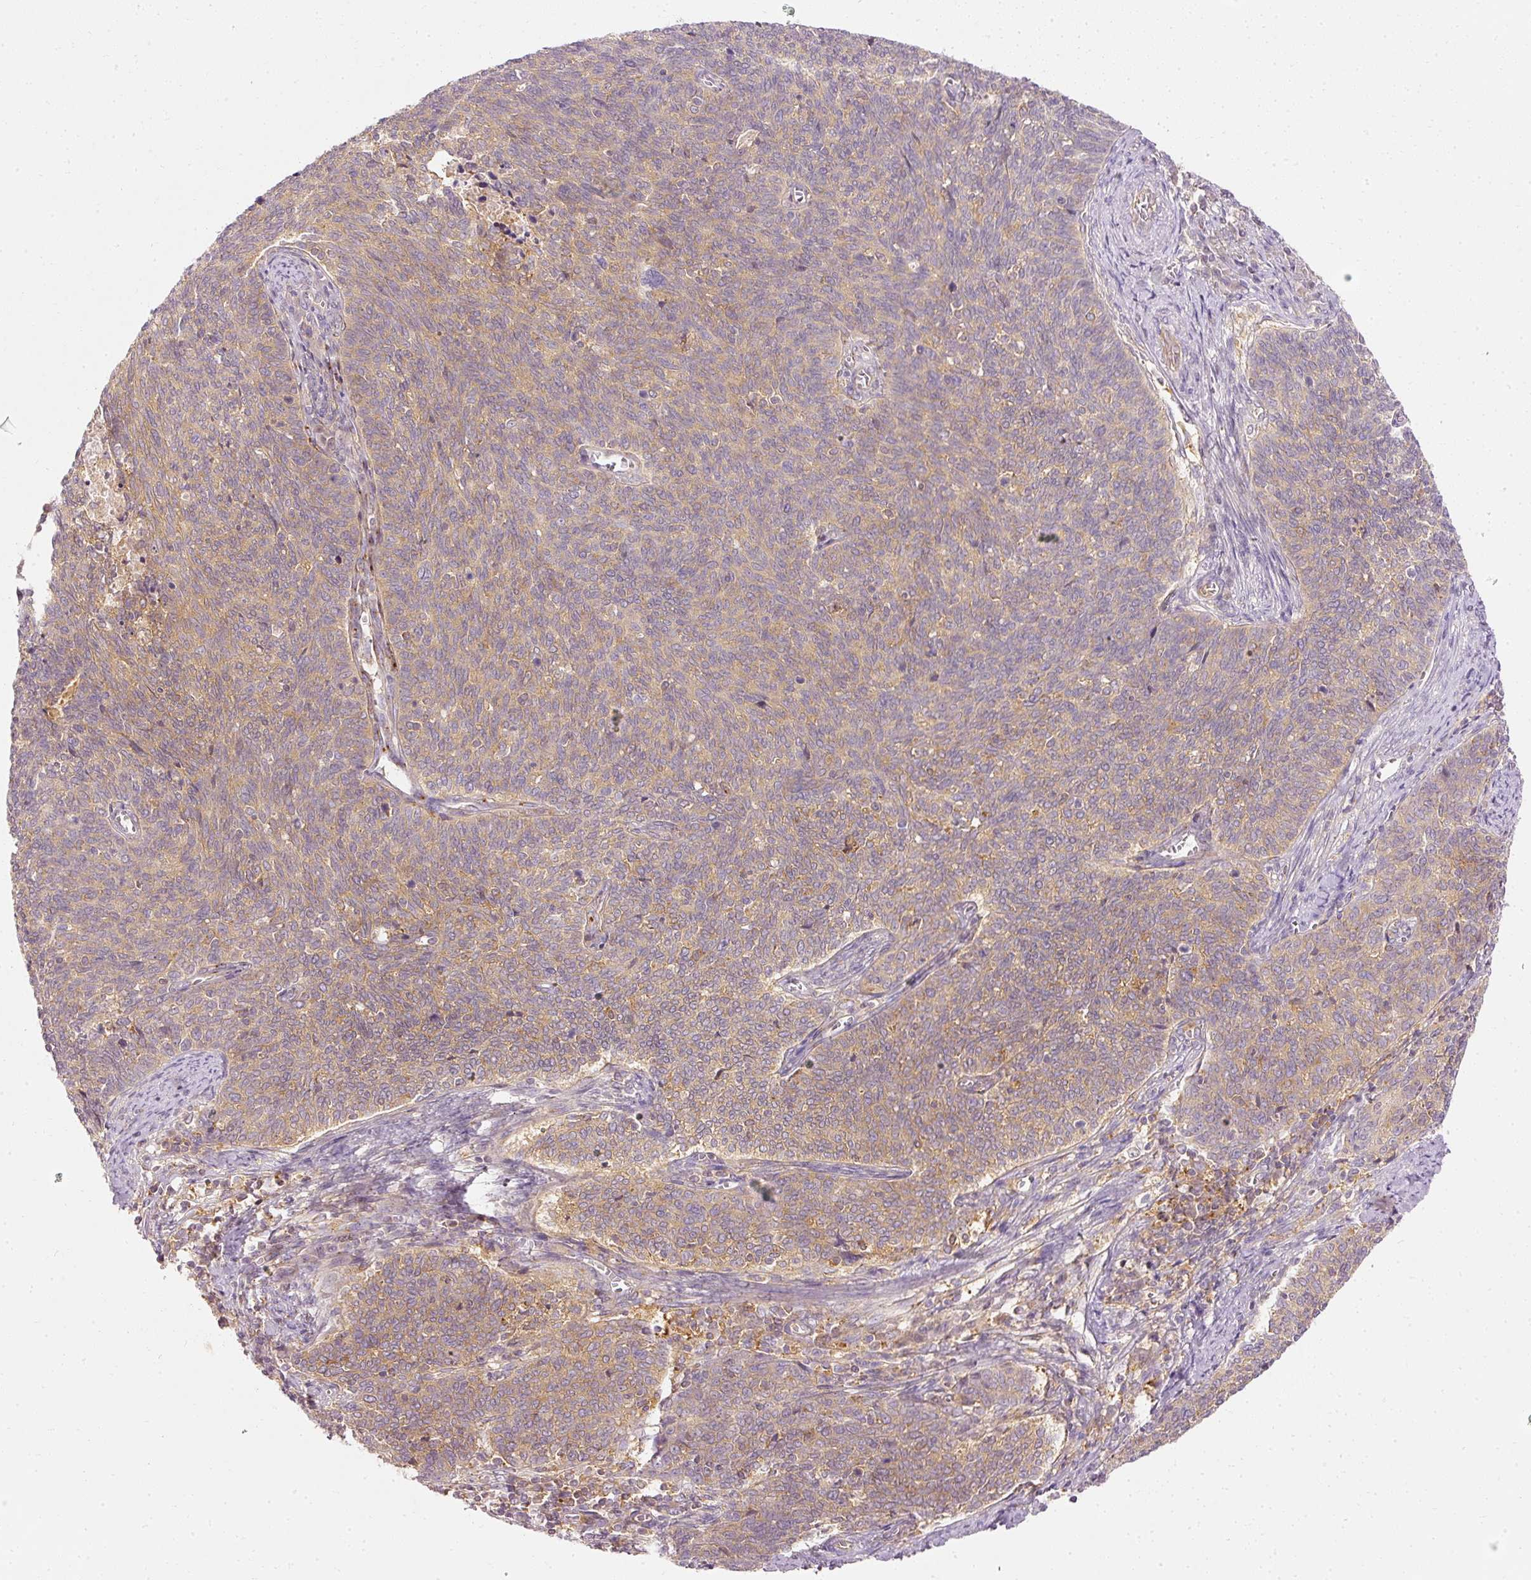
{"staining": {"intensity": "weak", "quantity": ">75%", "location": "cytoplasmic/membranous"}, "tissue": "cervical cancer", "cell_type": "Tumor cells", "image_type": "cancer", "snomed": [{"axis": "morphology", "description": "Squamous cell carcinoma, NOS"}, {"axis": "topography", "description": "Cervix"}], "caption": "Weak cytoplasmic/membranous staining is identified in about >75% of tumor cells in squamous cell carcinoma (cervical).", "gene": "ARMH3", "patient": {"sex": "female", "age": 39}}